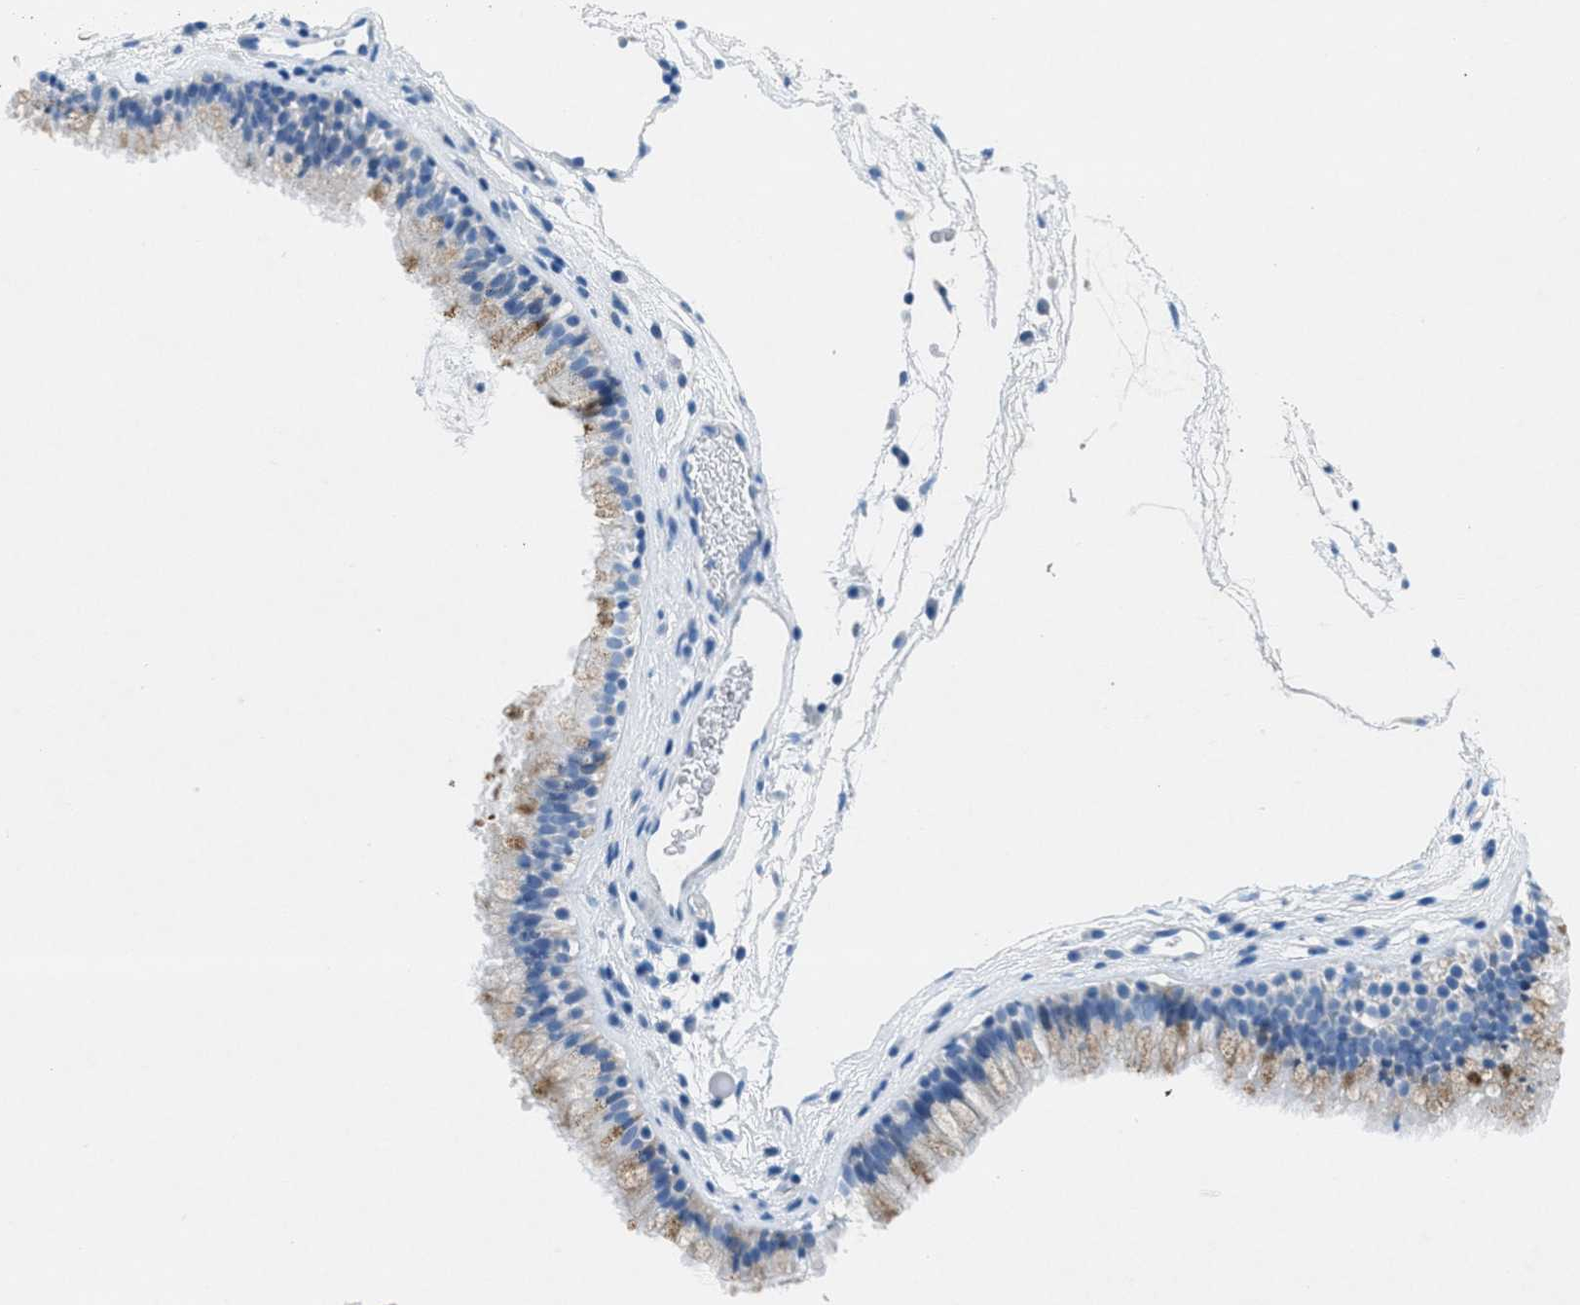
{"staining": {"intensity": "weak", "quantity": "<25%", "location": "cytoplasmic/membranous"}, "tissue": "nasopharynx", "cell_type": "Respiratory epithelial cells", "image_type": "normal", "snomed": [{"axis": "morphology", "description": "Normal tissue, NOS"}, {"axis": "morphology", "description": "Inflammation, NOS"}, {"axis": "topography", "description": "Nasopharynx"}], "caption": "Respiratory epithelial cells show no significant expression in unremarkable nasopharynx. (DAB IHC with hematoxylin counter stain).", "gene": "GALNT17", "patient": {"sex": "male", "age": 48}}